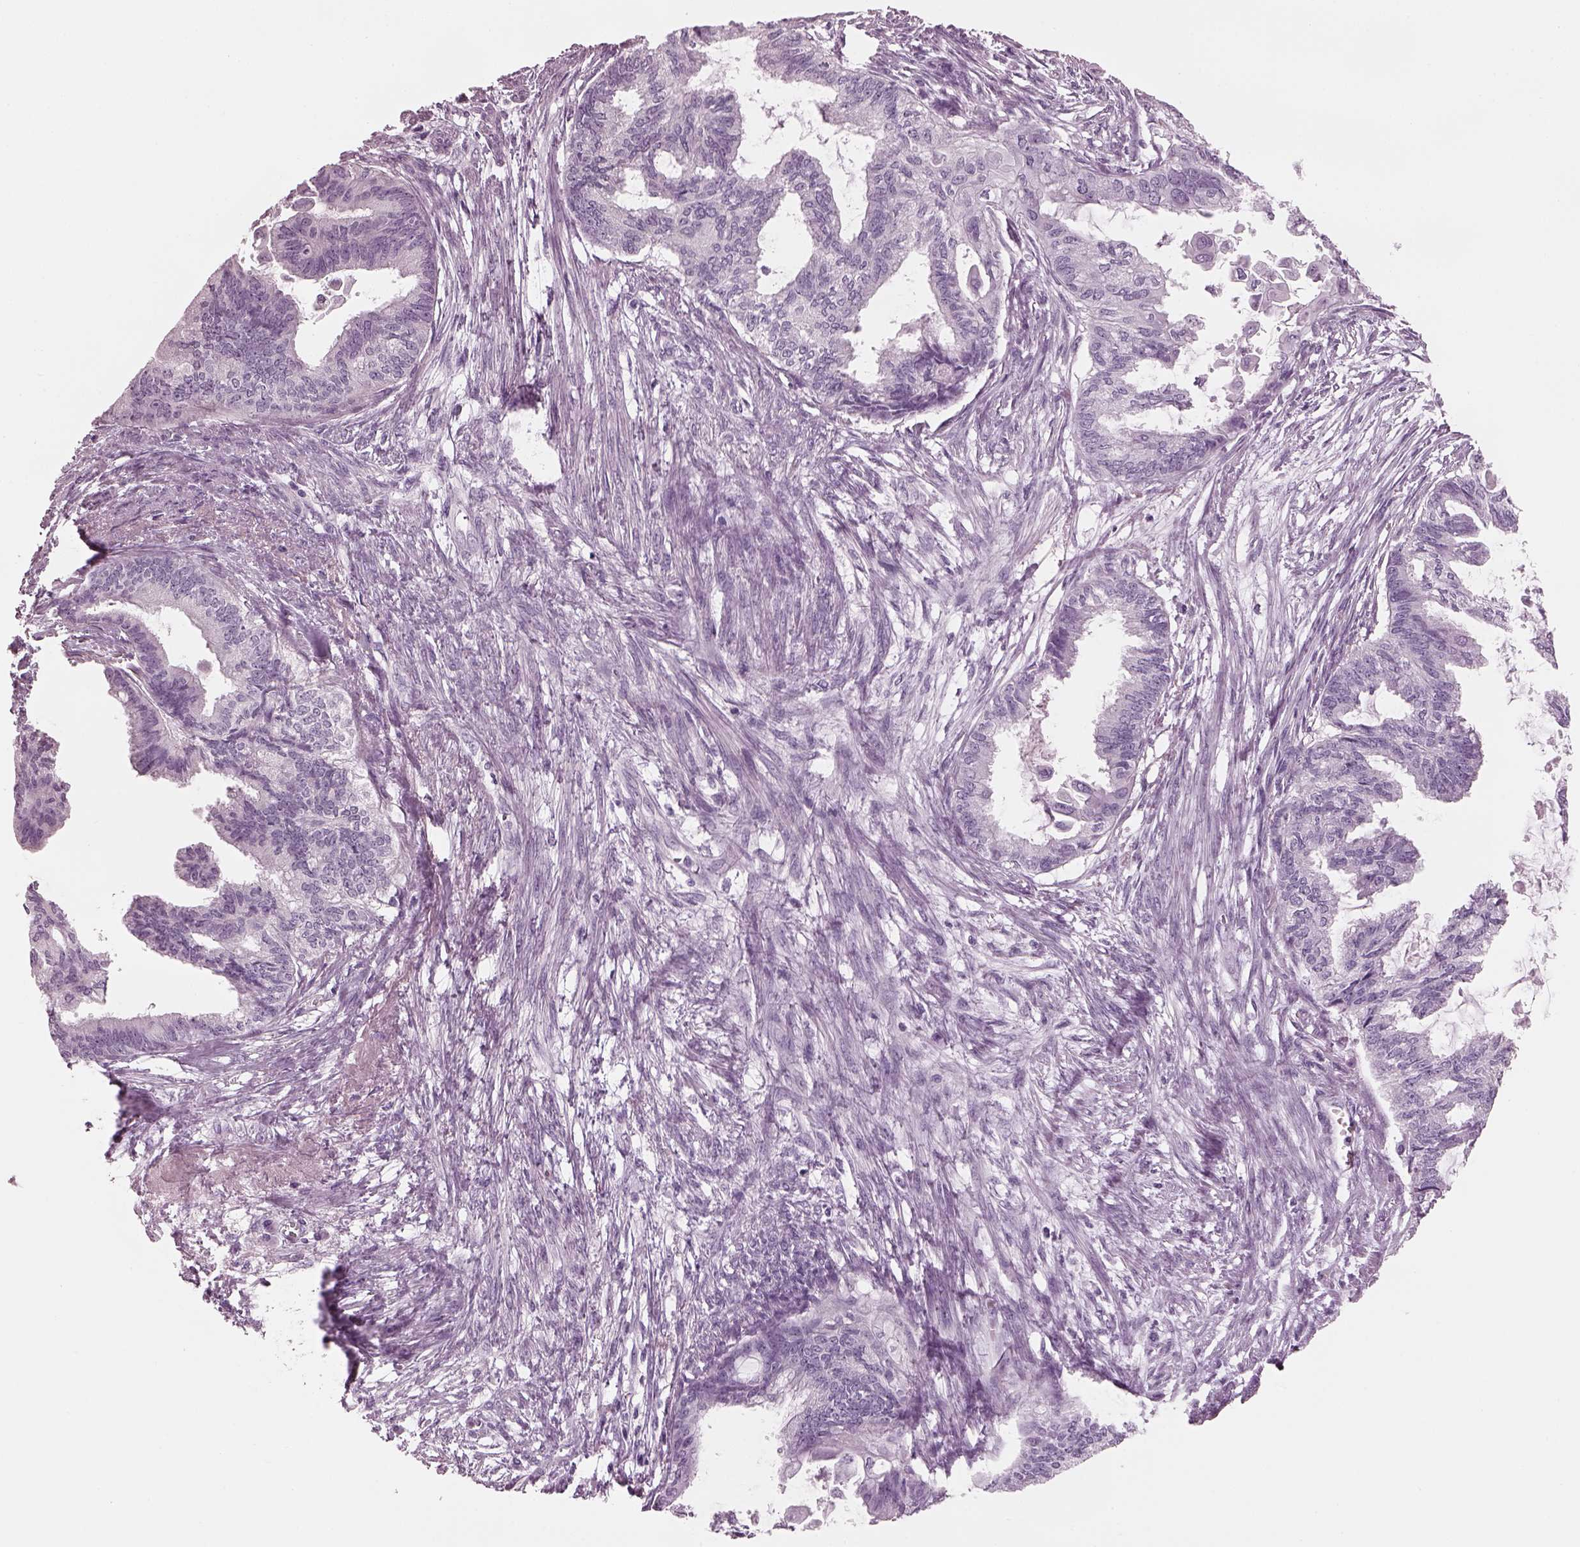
{"staining": {"intensity": "negative", "quantity": "none", "location": "none"}, "tissue": "endometrial cancer", "cell_type": "Tumor cells", "image_type": "cancer", "snomed": [{"axis": "morphology", "description": "Adenocarcinoma, NOS"}, {"axis": "topography", "description": "Endometrium"}], "caption": "Protein analysis of endometrial adenocarcinoma shows no significant expression in tumor cells. The staining is performed using DAB brown chromogen with nuclei counter-stained in using hematoxylin.", "gene": "PDC", "patient": {"sex": "female", "age": 86}}